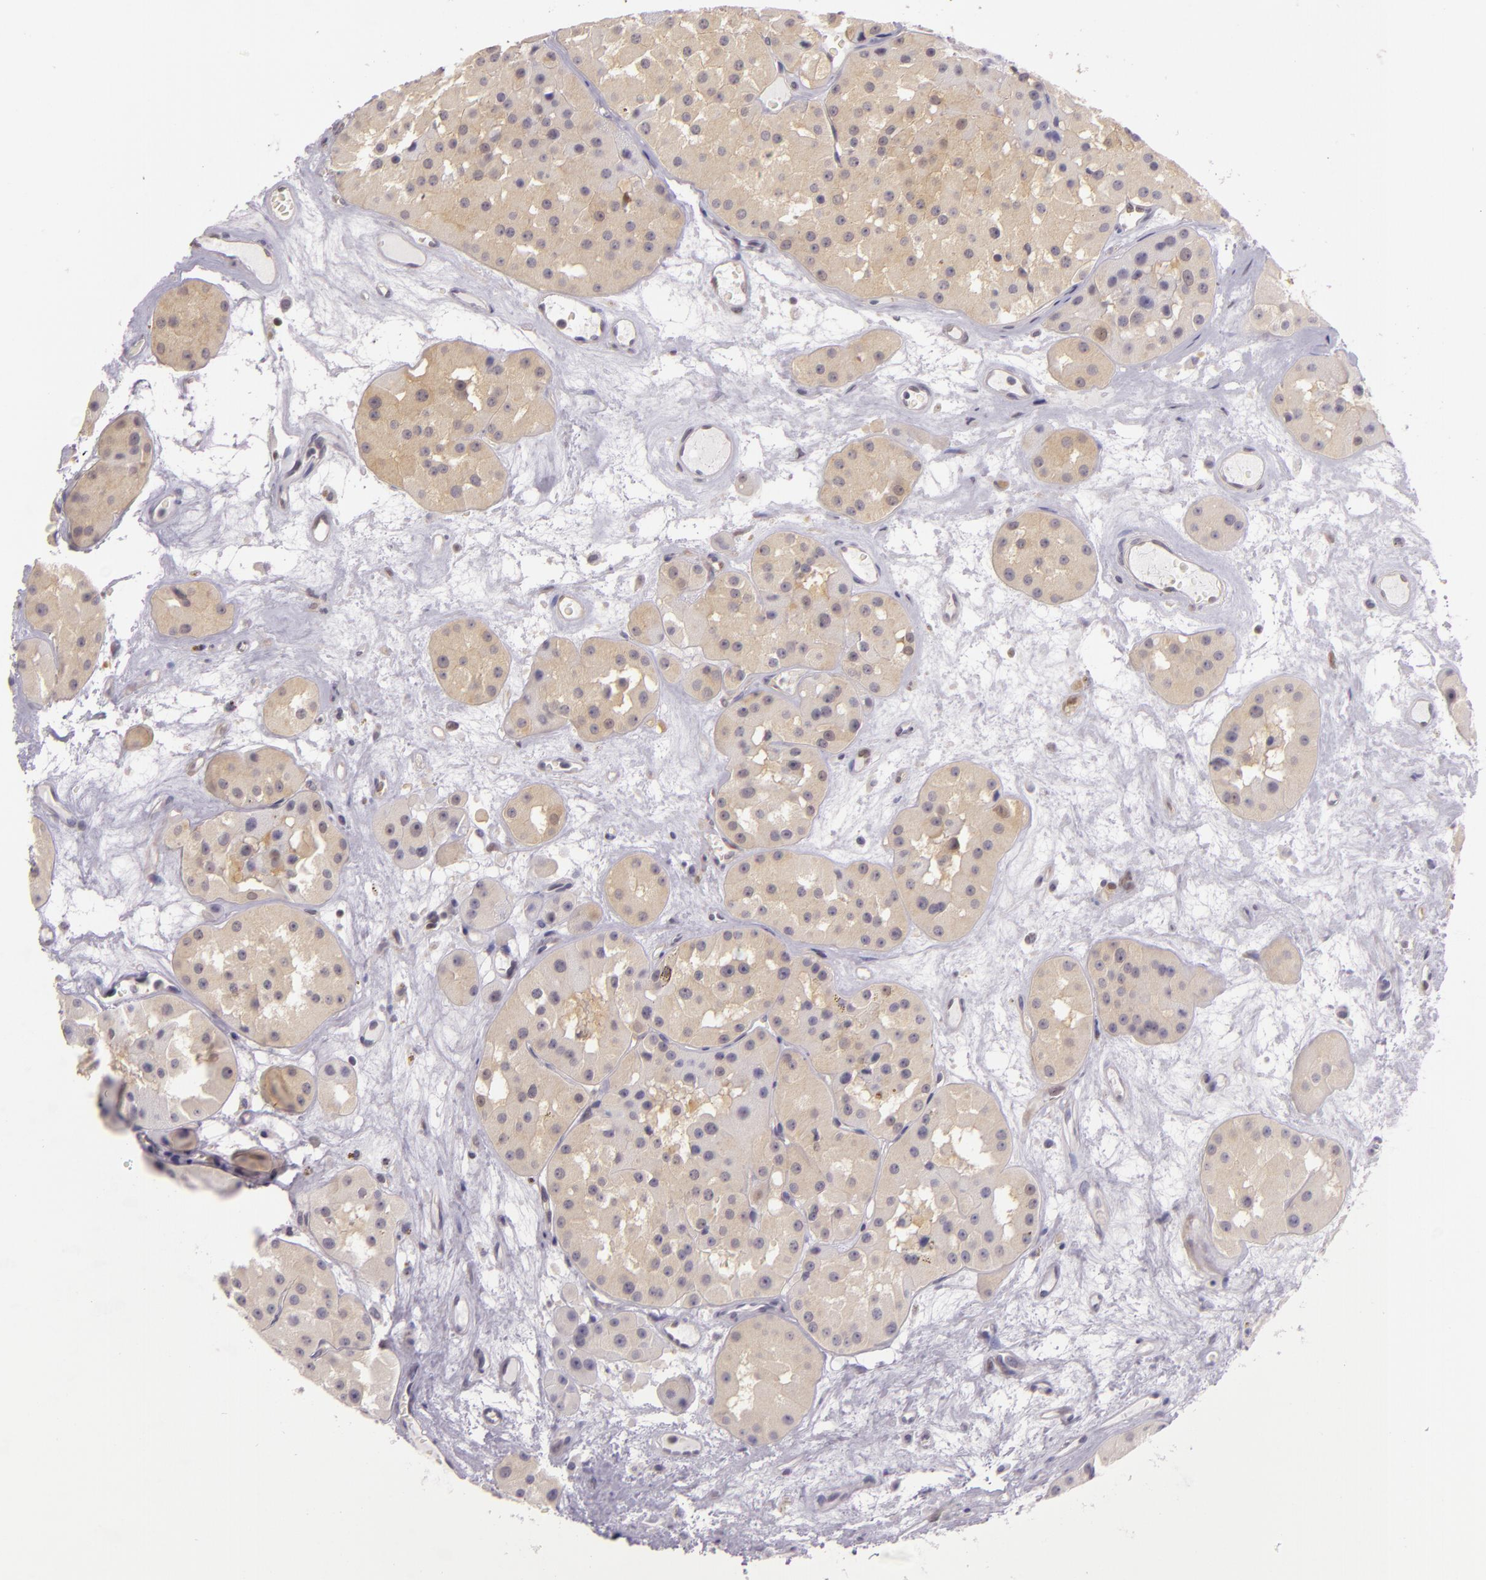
{"staining": {"intensity": "weak", "quantity": ">75%", "location": "cytoplasmic/membranous"}, "tissue": "renal cancer", "cell_type": "Tumor cells", "image_type": "cancer", "snomed": [{"axis": "morphology", "description": "Adenocarcinoma, uncertain malignant potential"}, {"axis": "topography", "description": "Kidney"}], "caption": "The micrograph displays staining of adenocarcinoma,  uncertain malignant potential (renal), revealing weak cytoplasmic/membranous protein positivity (brown color) within tumor cells.", "gene": "HSPA8", "patient": {"sex": "male", "age": 63}}